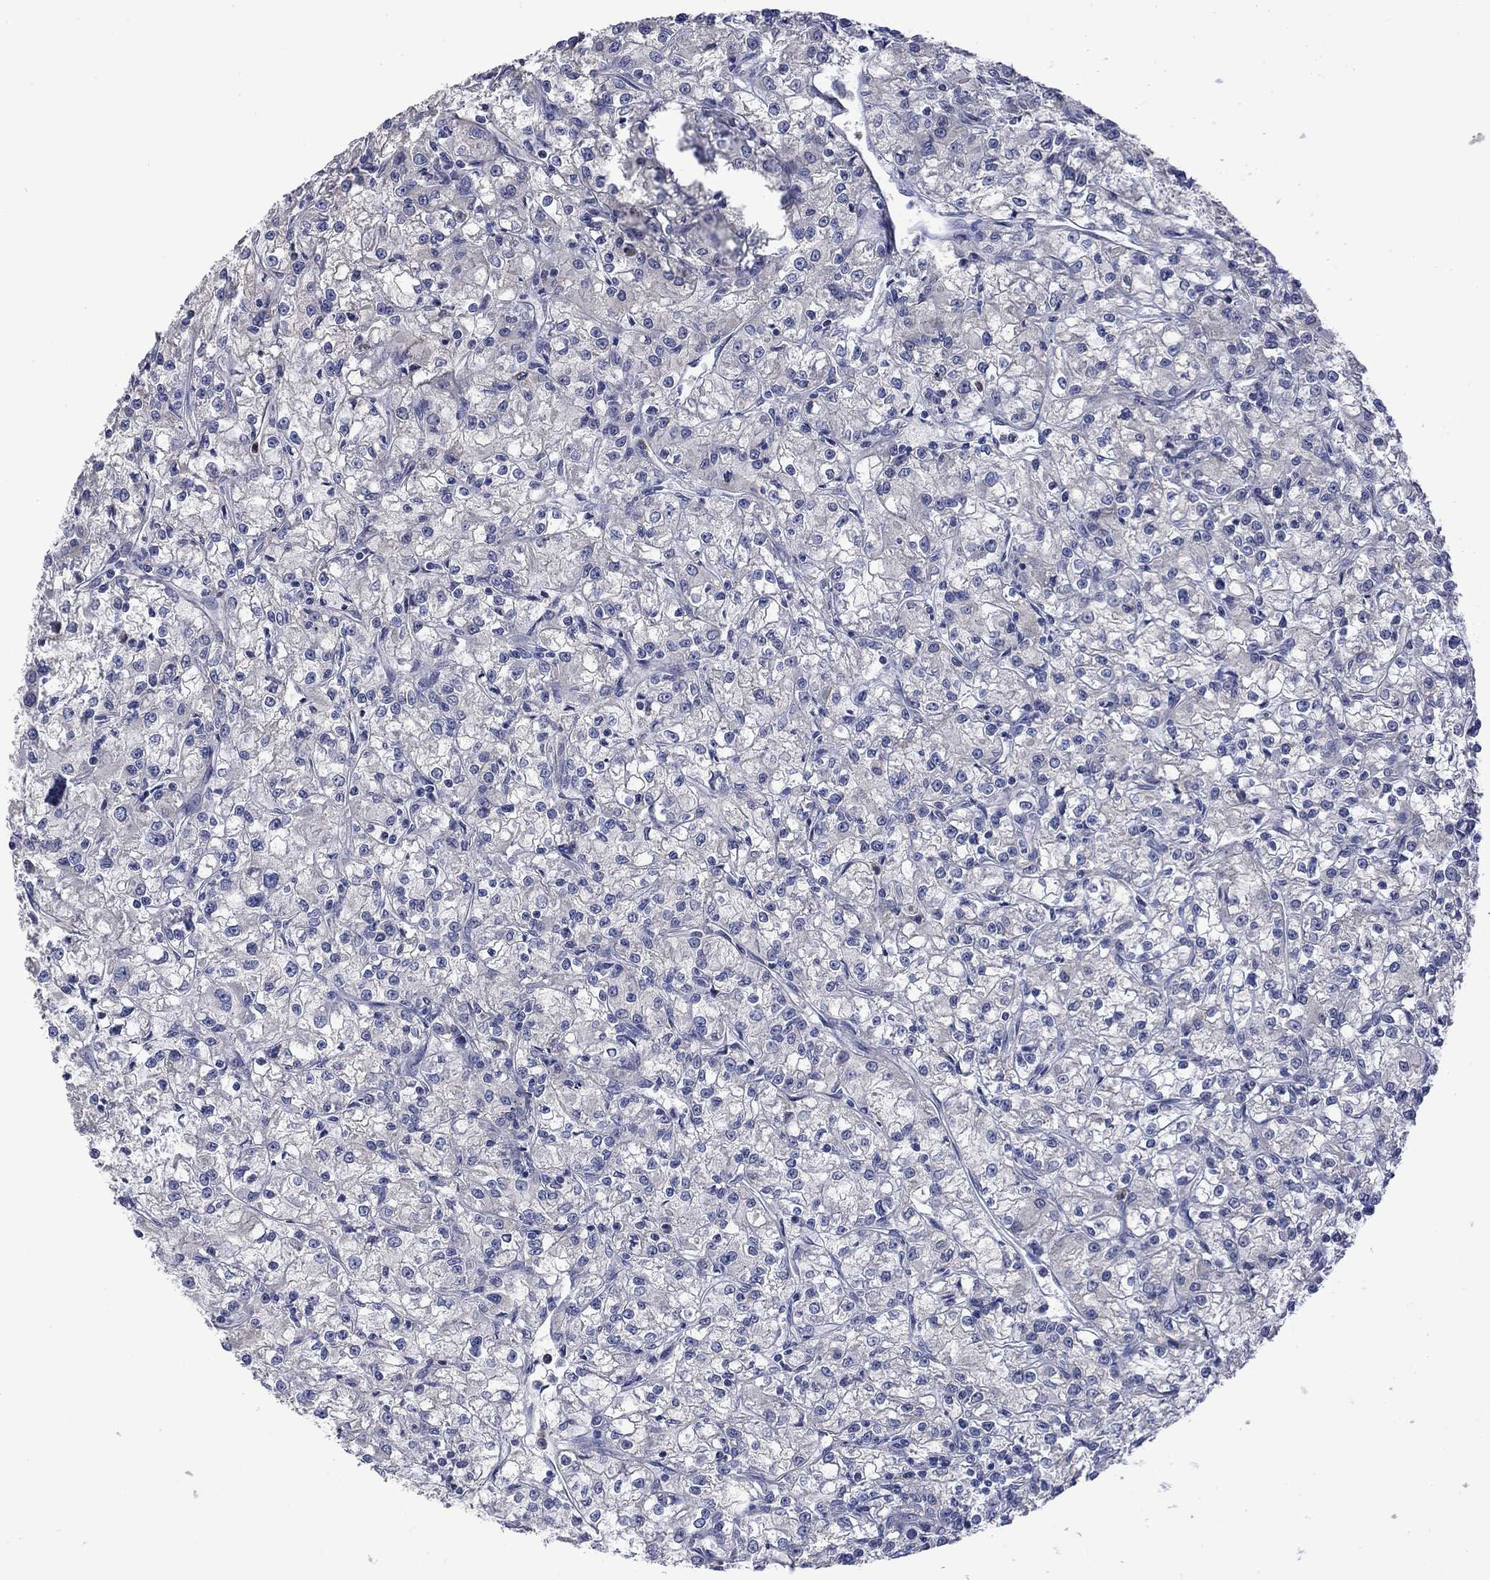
{"staining": {"intensity": "negative", "quantity": "none", "location": "none"}, "tissue": "renal cancer", "cell_type": "Tumor cells", "image_type": "cancer", "snomed": [{"axis": "morphology", "description": "Adenocarcinoma, NOS"}, {"axis": "topography", "description": "Kidney"}], "caption": "High power microscopy micrograph of an immunohistochemistry (IHC) photomicrograph of renal cancer, revealing no significant positivity in tumor cells.", "gene": "CAMKK2", "patient": {"sex": "female", "age": 59}}